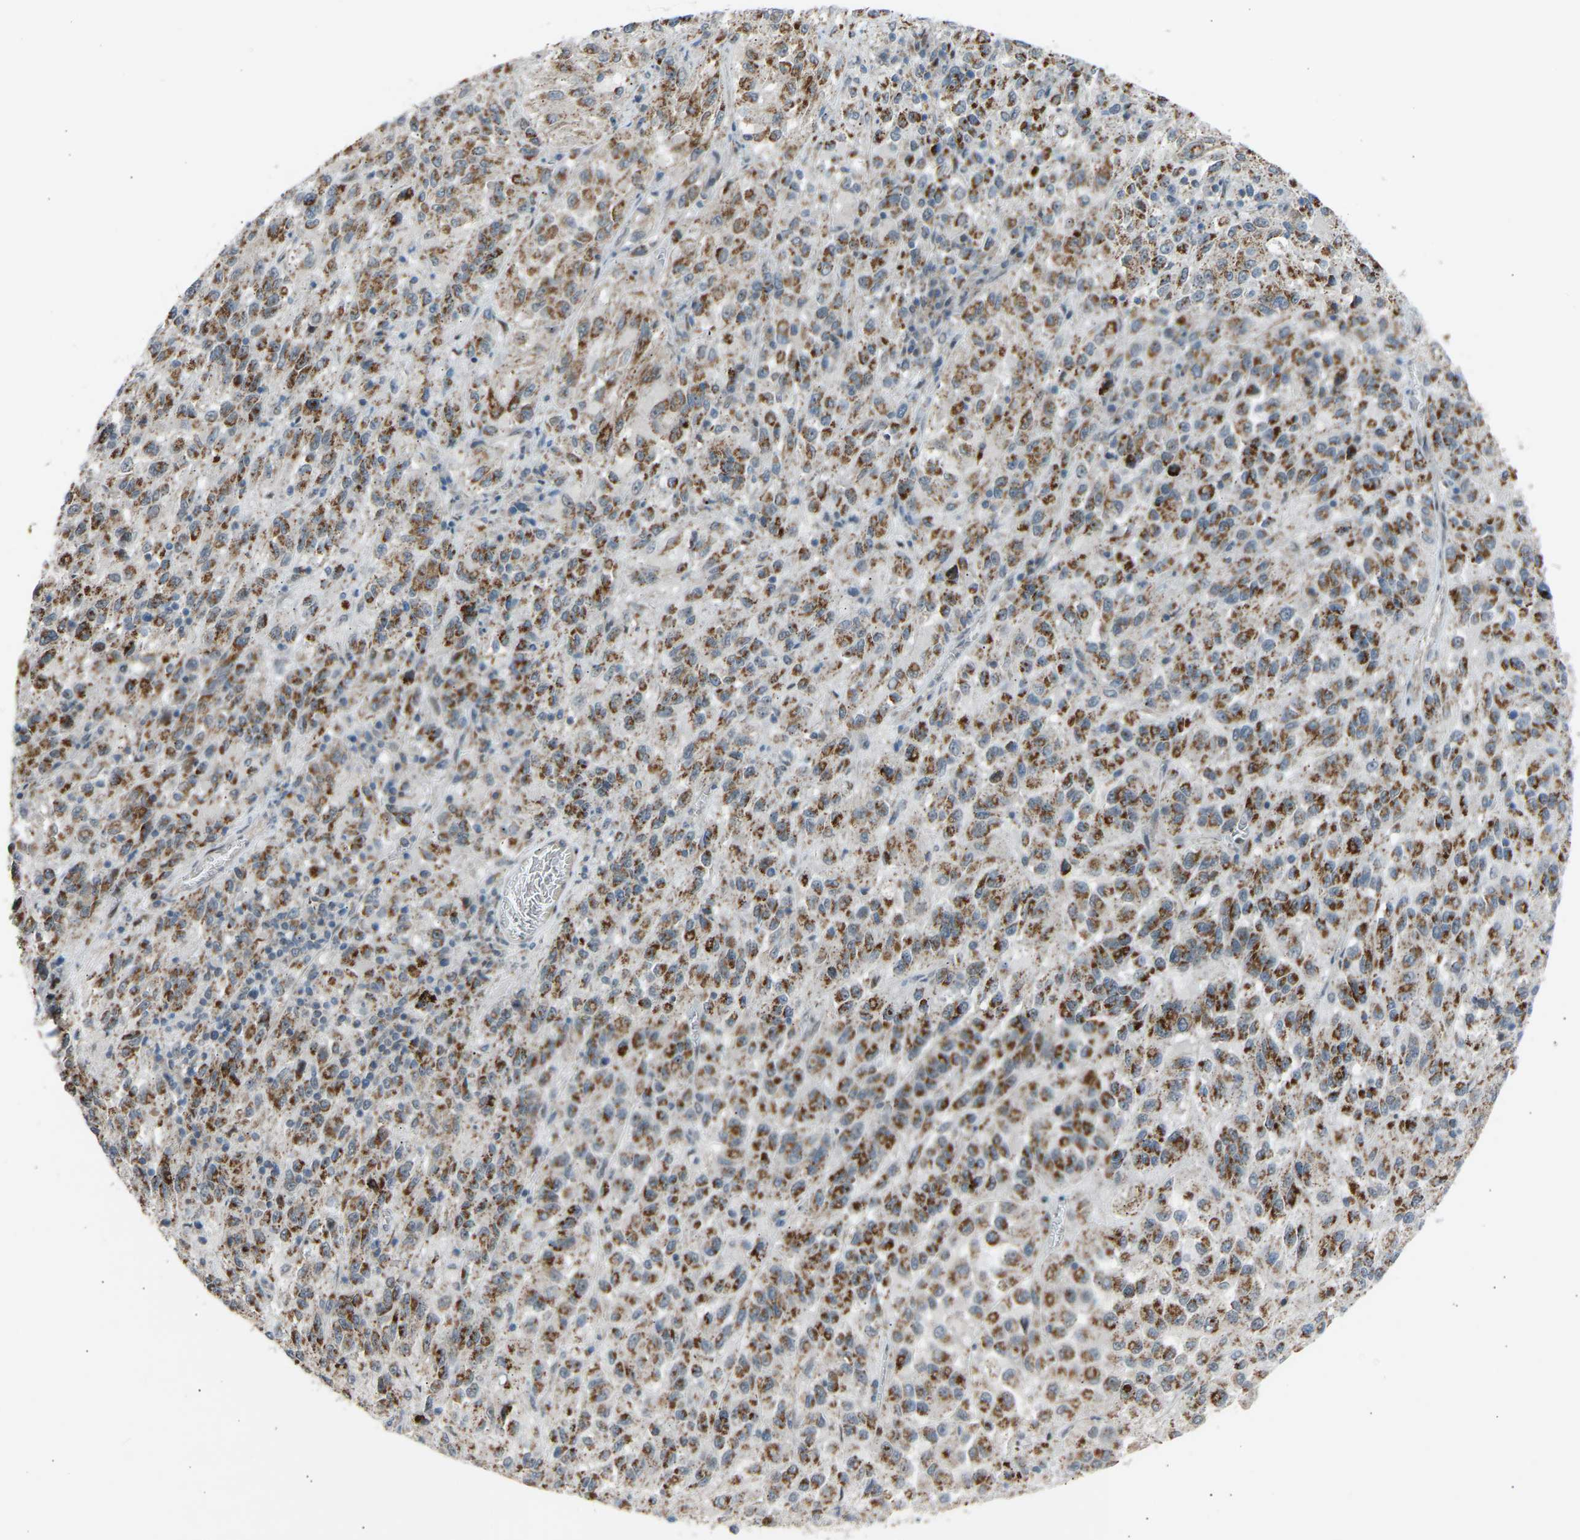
{"staining": {"intensity": "moderate", "quantity": ">75%", "location": "cytoplasmic/membranous"}, "tissue": "melanoma", "cell_type": "Tumor cells", "image_type": "cancer", "snomed": [{"axis": "morphology", "description": "Malignant melanoma, Metastatic site"}, {"axis": "topography", "description": "Lung"}], "caption": "This histopathology image exhibits IHC staining of melanoma, with medium moderate cytoplasmic/membranous positivity in about >75% of tumor cells.", "gene": "VPS41", "patient": {"sex": "male", "age": 64}}